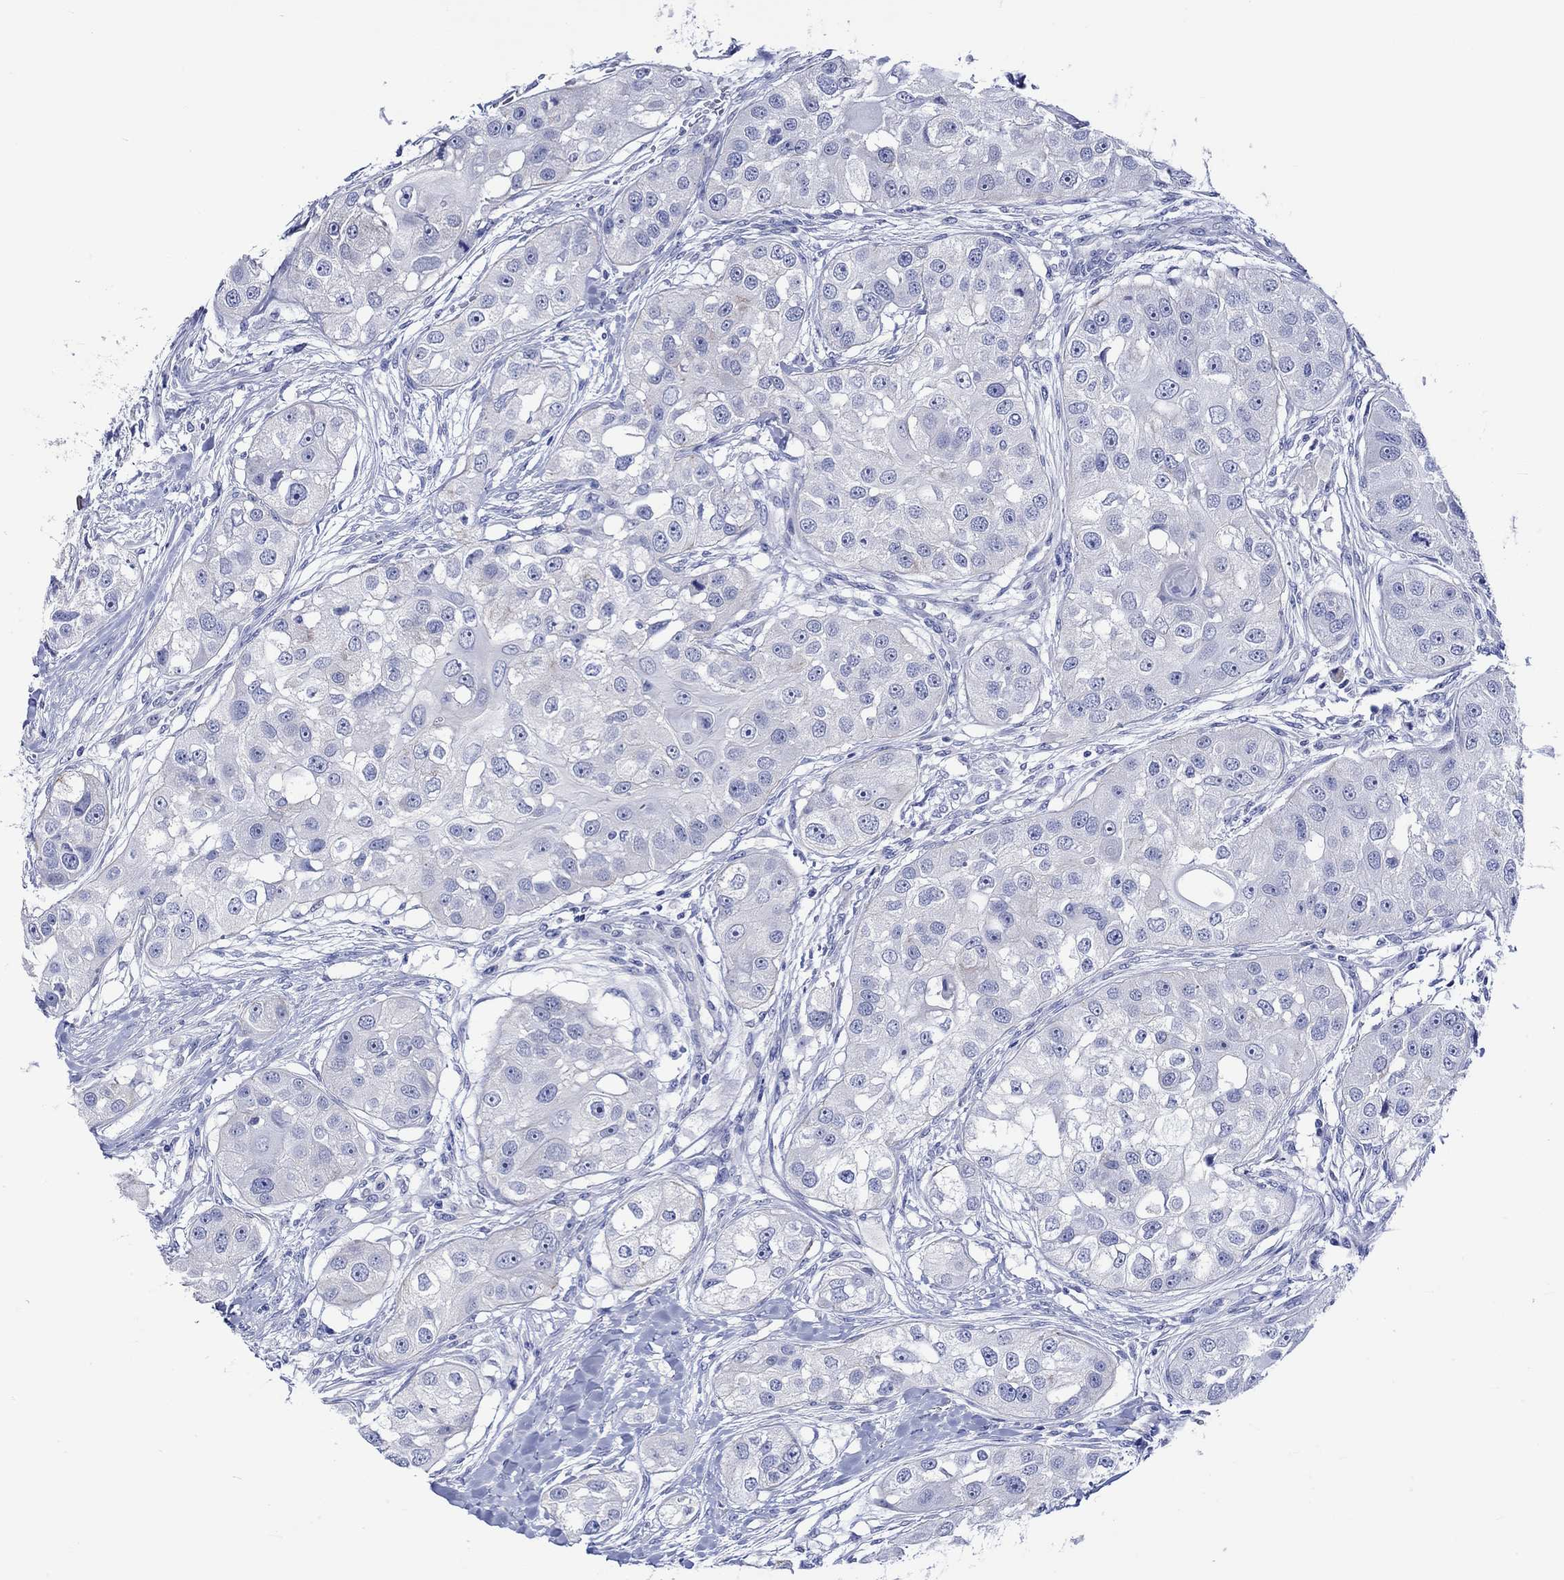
{"staining": {"intensity": "negative", "quantity": "none", "location": "none"}, "tissue": "head and neck cancer", "cell_type": "Tumor cells", "image_type": "cancer", "snomed": [{"axis": "morphology", "description": "Normal tissue, NOS"}, {"axis": "morphology", "description": "Squamous cell carcinoma, NOS"}, {"axis": "topography", "description": "Skeletal muscle"}, {"axis": "topography", "description": "Head-Neck"}], "caption": "Head and neck cancer was stained to show a protein in brown. There is no significant staining in tumor cells.", "gene": "HARBI1", "patient": {"sex": "male", "age": 51}}